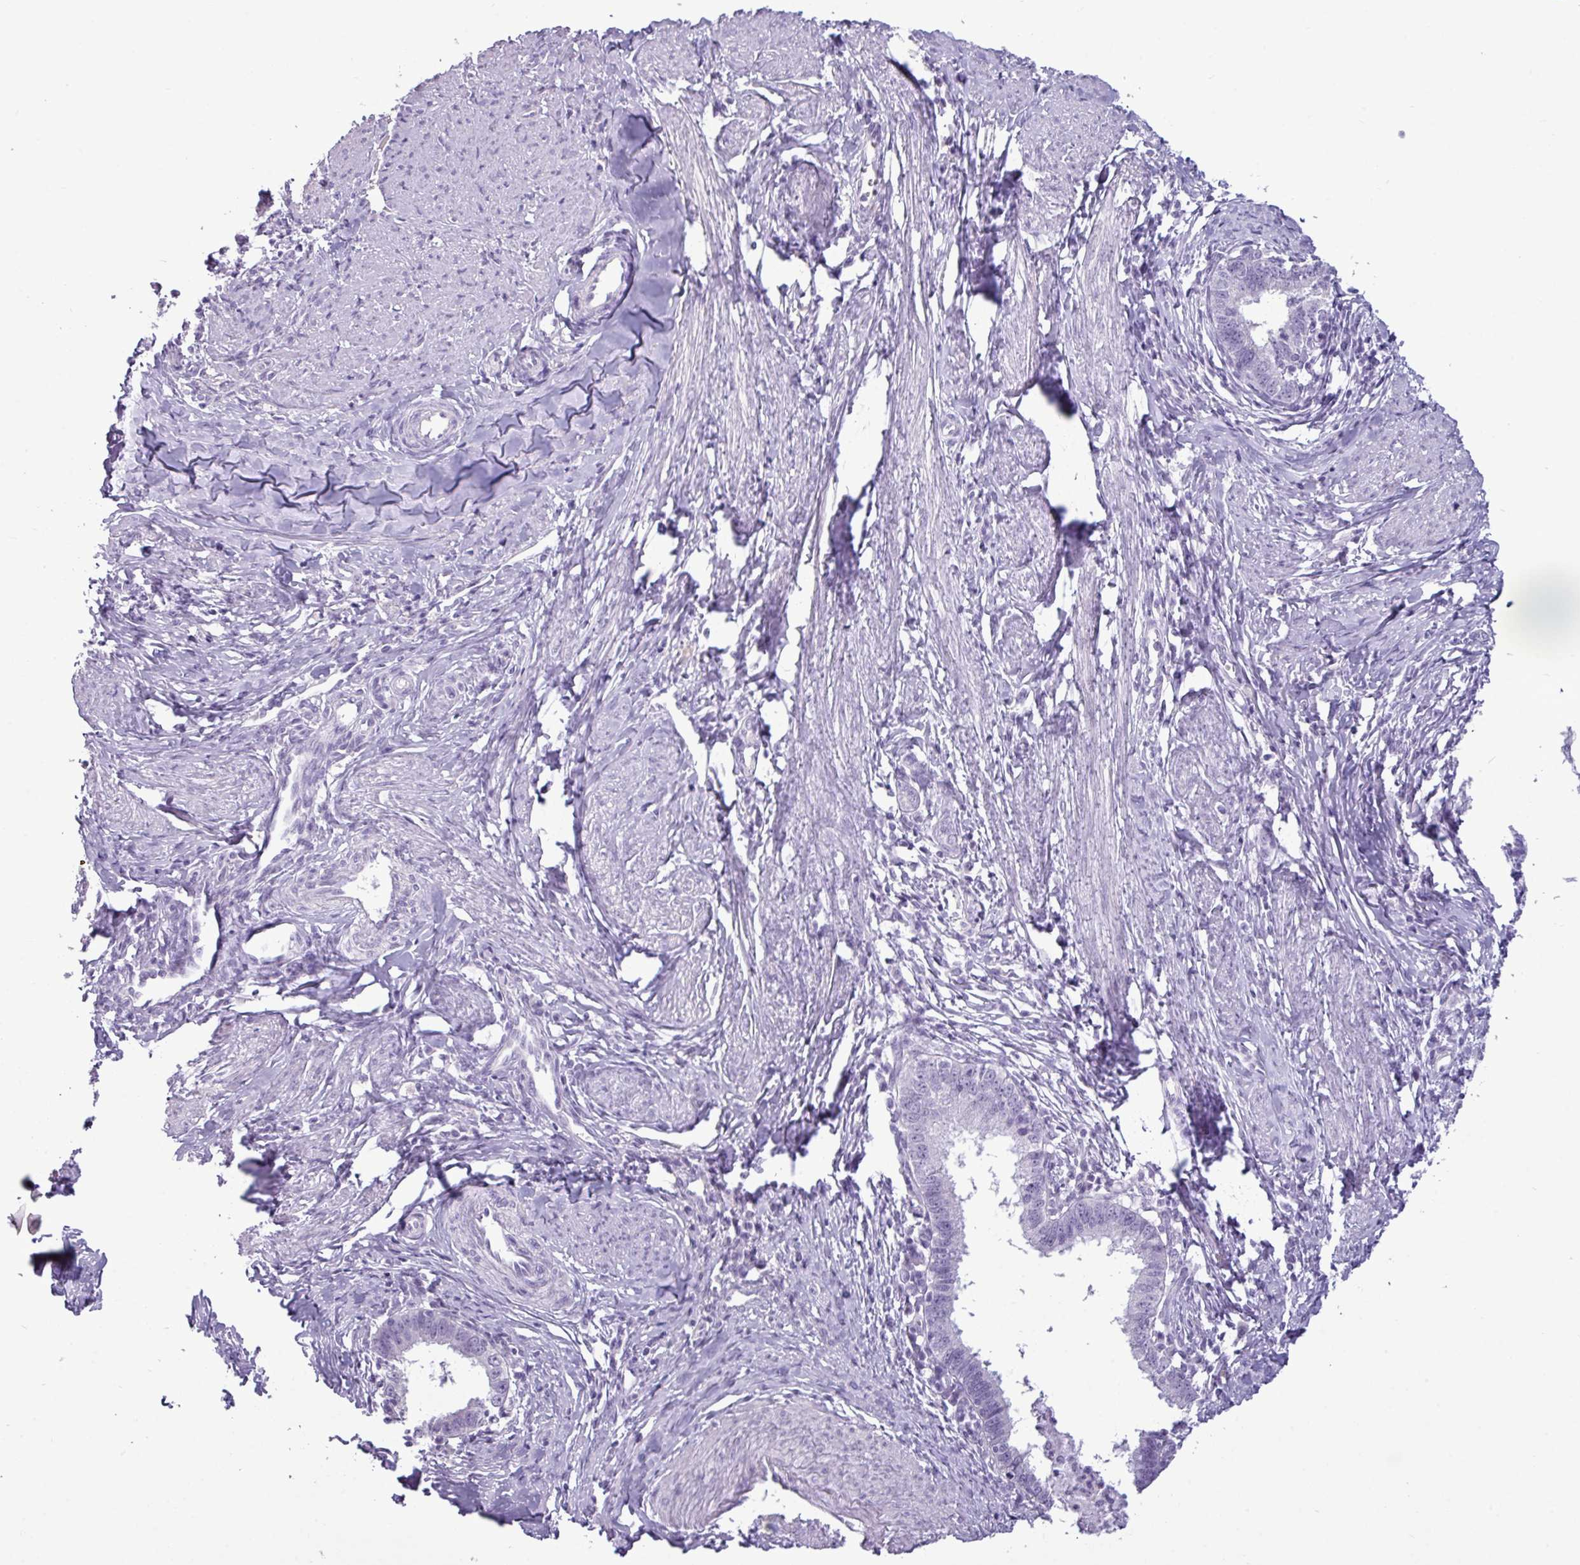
{"staining": {"intensity": "negative", "quantity": "none", "location": "none"}, "tissue": "cervical cancer", "cell_type": "Tumor cells", "image_type": "cancer", "snomed": [{"axis": "morphology", "description": "Adenocarcinoma, NOS"}, {"axis": "topography", "description": "Cervix"}], "caption": "The immunohistochemistry (IHC) histopathology image has no significant expression in tumor cells of cervical adenocarcinoma tissue.", "gene": "AMY2A", "patient": {"sex": "female", "age": 36}}